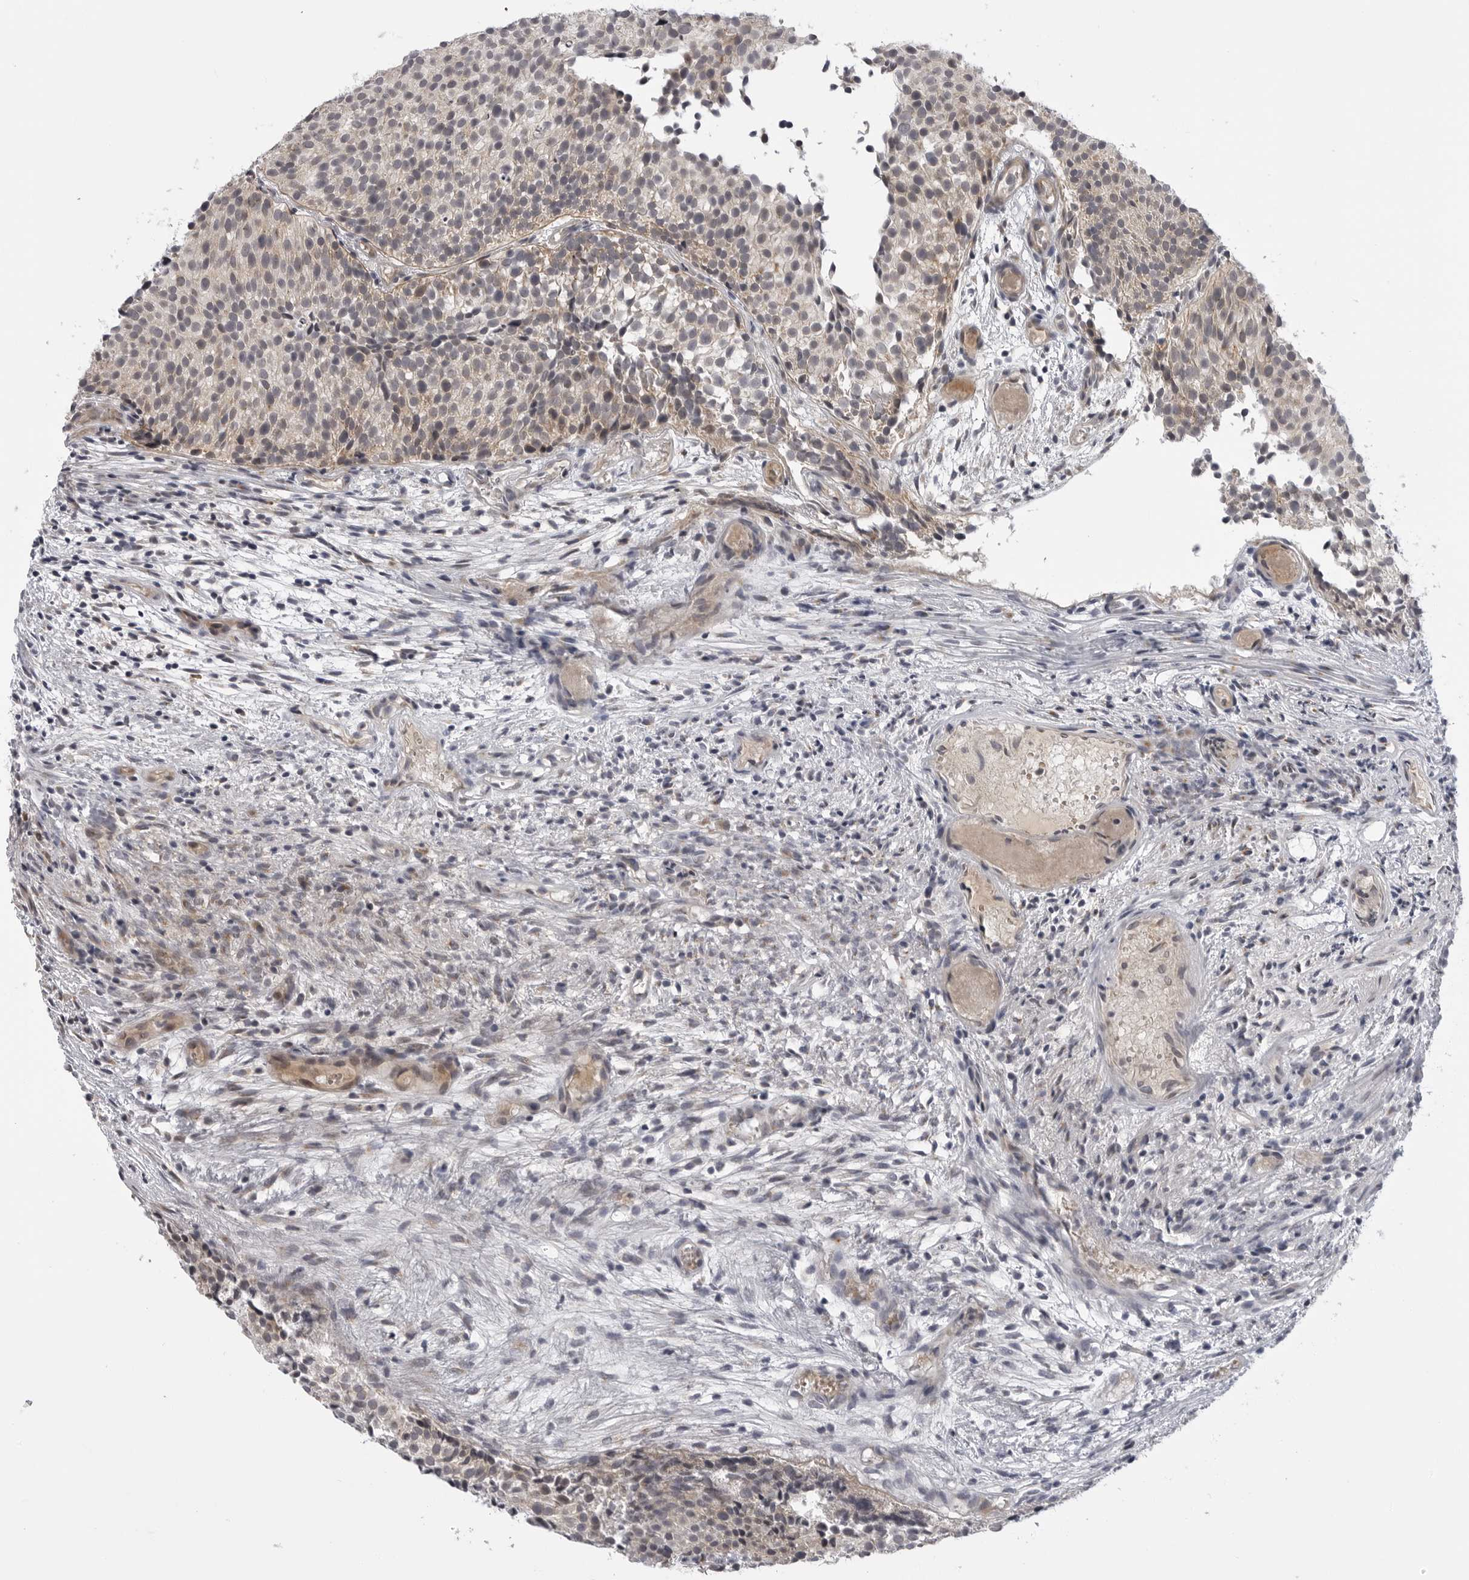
{"staining": {"intensity": "negative", "quantity": "none", "location": "none"}, "tissue": "urothelial cancer", "cell_type": "Tumor cells", "image_type": "cancer", "snomed": [{"axis": "morphology", "description": "Urothelial carcinoma, Low grade"}, {"axis": "topography", "description": "Urinary bladder"}], "caption": "Immunohistochemistry (IHC) of low-grade urothelial carcinoma exhibits no expression in tumor cells. (DAB (3,3'-diaminobenzidine) immunohistochemistry visualized using brightfield microscopy, high magnification).", "gene": "LRRC45", "patient": {"sex": "male", "age": 86}}